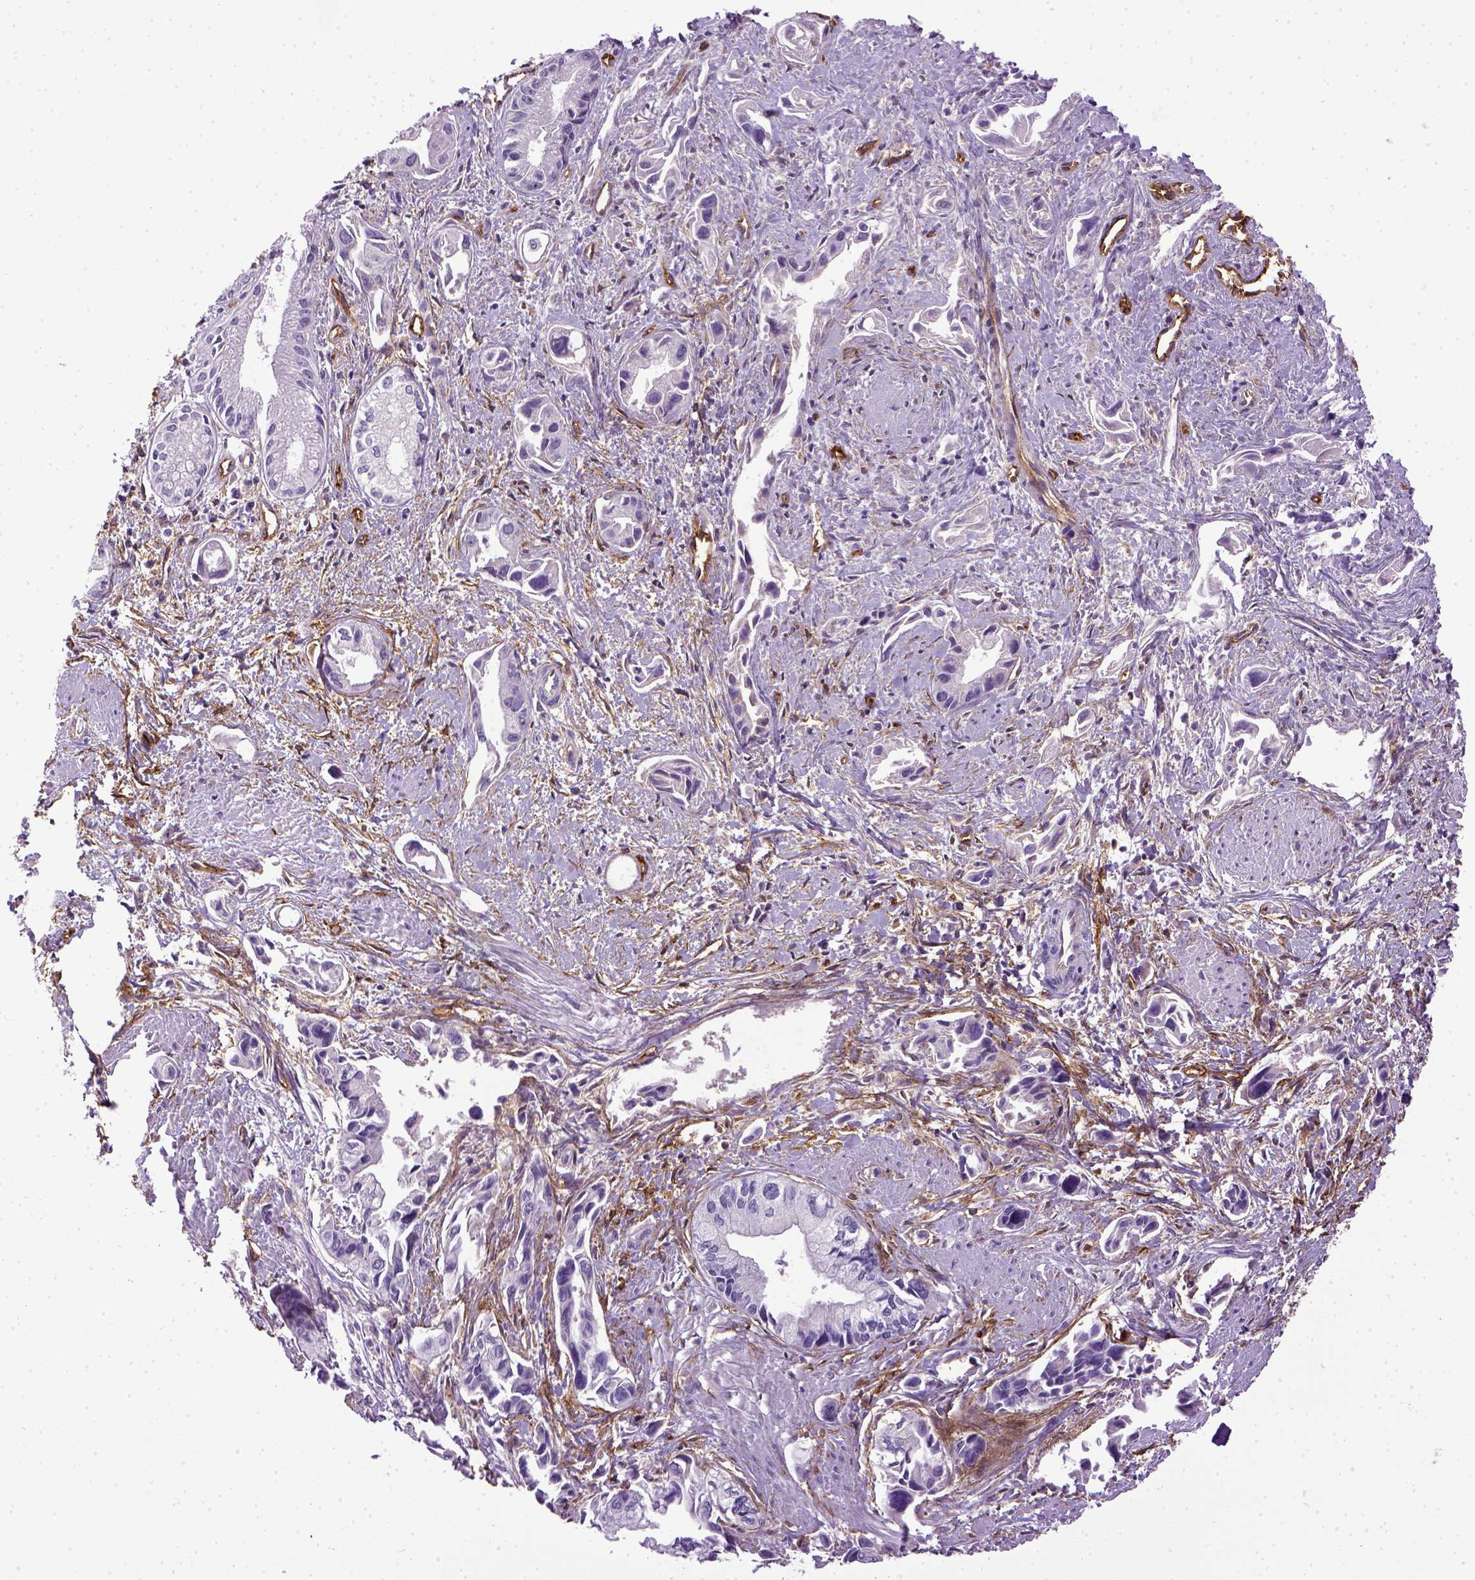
{"staining": {"intensity": "negative", "quantity": "none", "location": "none"}, "tissue": "pancreatic cancer", "cell_type": "Tumor cells", "image_type": "cancer", "snomed": [{"axis": "morphology", "description": "Adenocarcinoma, NOS"}, {"axis": "topography", "description": "Pancreas"}], "caption": "Human pancreatic cancer (adenocarcinoma) stained for a protein using immunohistochemistry (IHC) reveals no expression in tumor cells.", "gene": "ENG", "patient": {"sex": "female", "age": 61}}